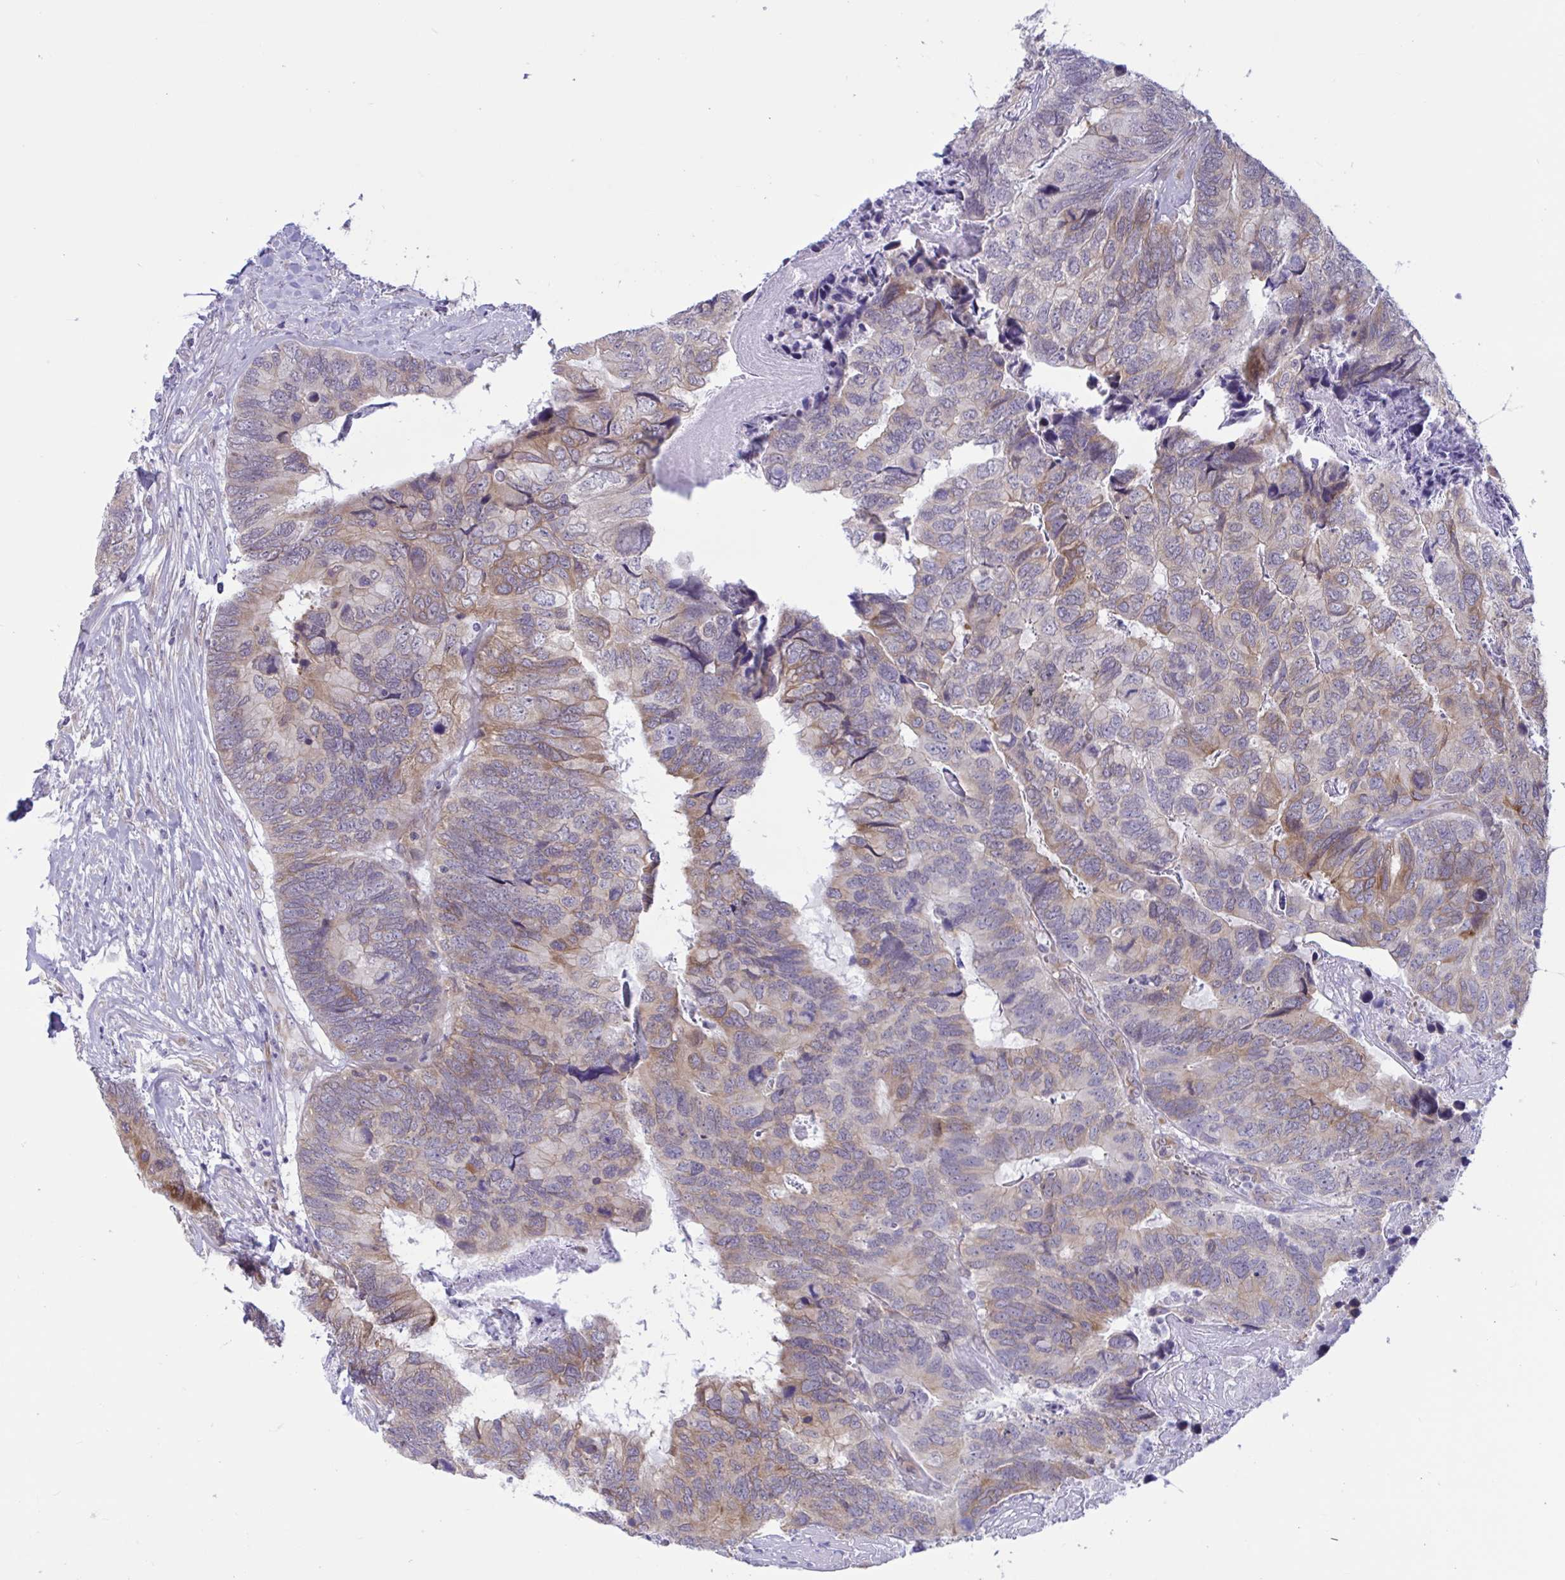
{"staining": {"intensity": "moderate", "quantity": "25%-75%", "location": "cytoplasmic/membranous"}, "tissue": "breast cancer", "cell_type": "Tumor cells", "image_type": "cancer", "snomed": [{"axis": "morphology", "description": "Lobular carcinoma"}, {"axis": "topography", "description": "Breast"}], "caption": "Protein staining shows moderate cytoplasmic/membranous staining in approximately 25%-75% of tumor cells in breast cancer.", "gene": "CAMLG", "patient": {"sex": "female", "age": 59}}